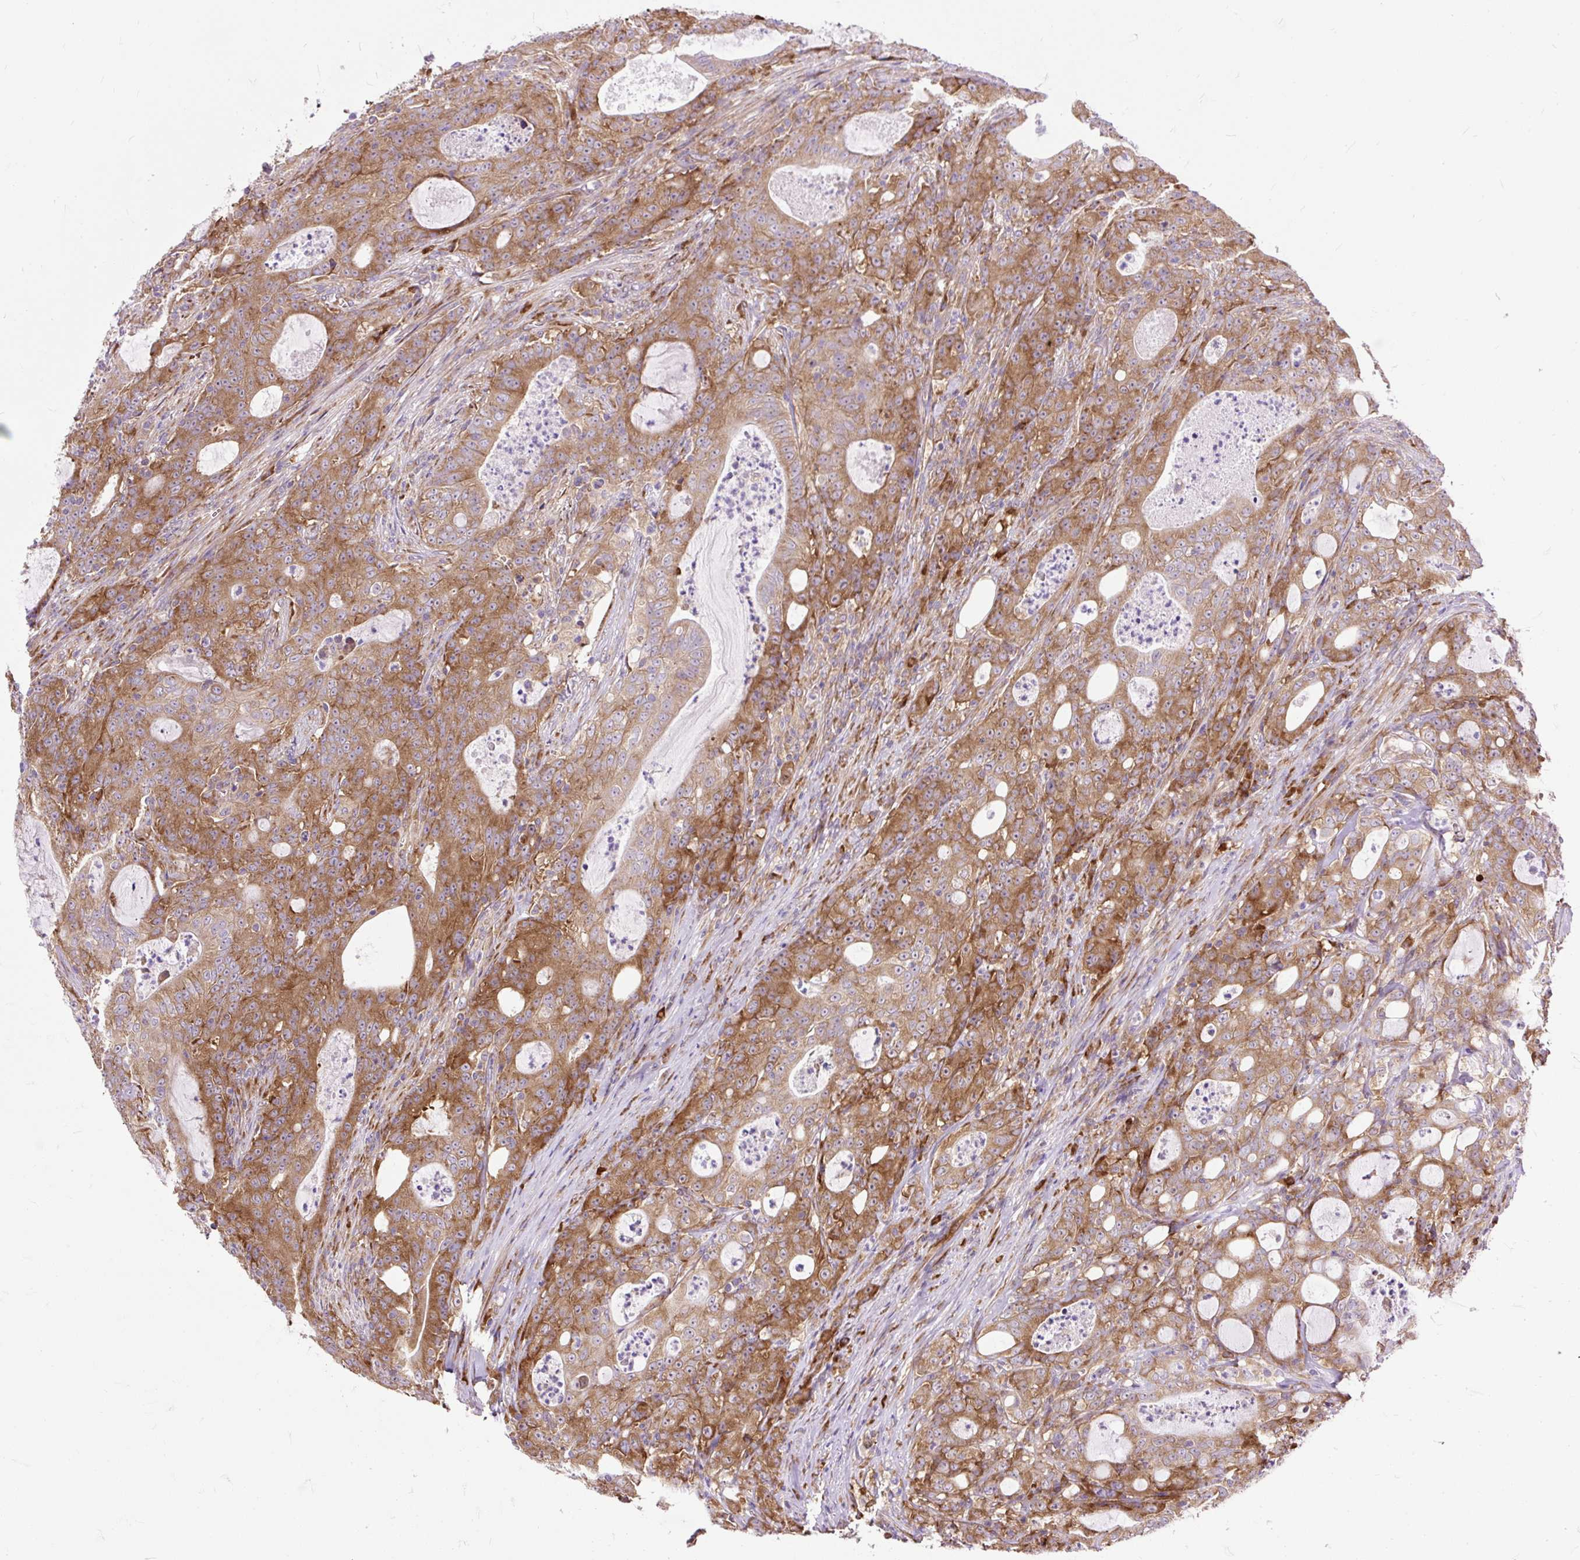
{"staining": {"intensity": "moderate", "quantity": ">75%", "location": "cytoplasmic/membranous"}, "tissue": "colorectal cancer", "cell_type": "Tumor cells", "image_type": "cancer", "snomed": [{"axis": "morphology", "description": "Adenocarcinoma, NOS"}, {"axis": "topography", "description": "Colon"}], "caption": "A micrograph of human colorectal cancer stained for a protein exhibits moderate cytoplasmic/membranous brown staining in tumor cells.", "gene": "RPS5", "patient": {"sex": "male", "age": 83}}